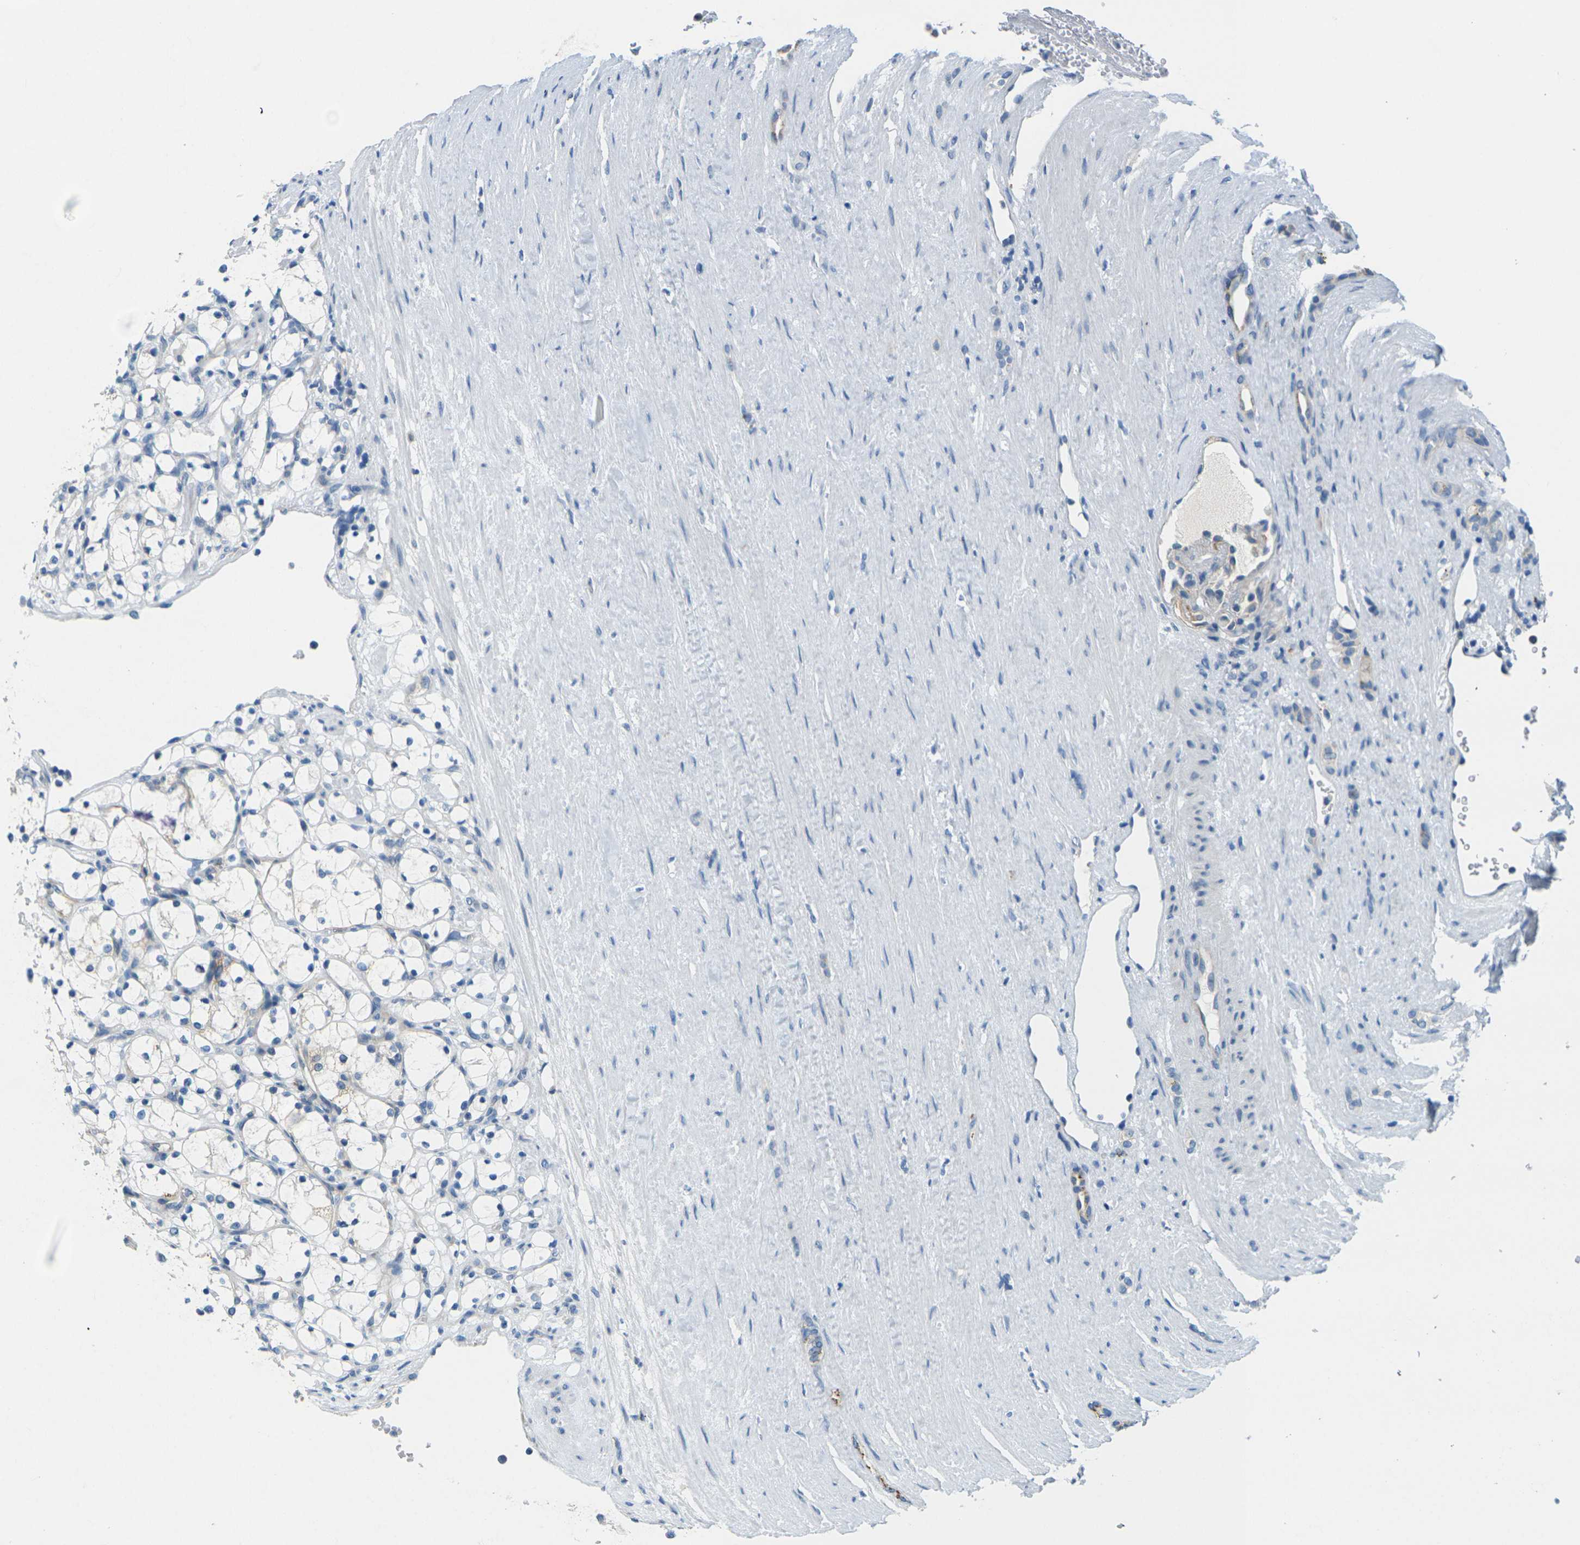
{"staining": {"intensity": "negative", "quantity": "none", "location": "none"}, "tissue": "renal cancer", "cell_type": "Tumor cells", "image_type": "cancer", "snomed": [{"axis": "morphology", "description": "Adenocarcinoma, NOS"}, {"axis": "topography", "description": "Kidney"}], "caption": "There is no significant positivity in tumor cells of renal cancer. (DAB (3,3'-diaminobenzidine) IHC visualized using brightfield microscopy, high magnification).", "gene": "CYP2C8", "patient": {"sex": "female", "age": 69}}